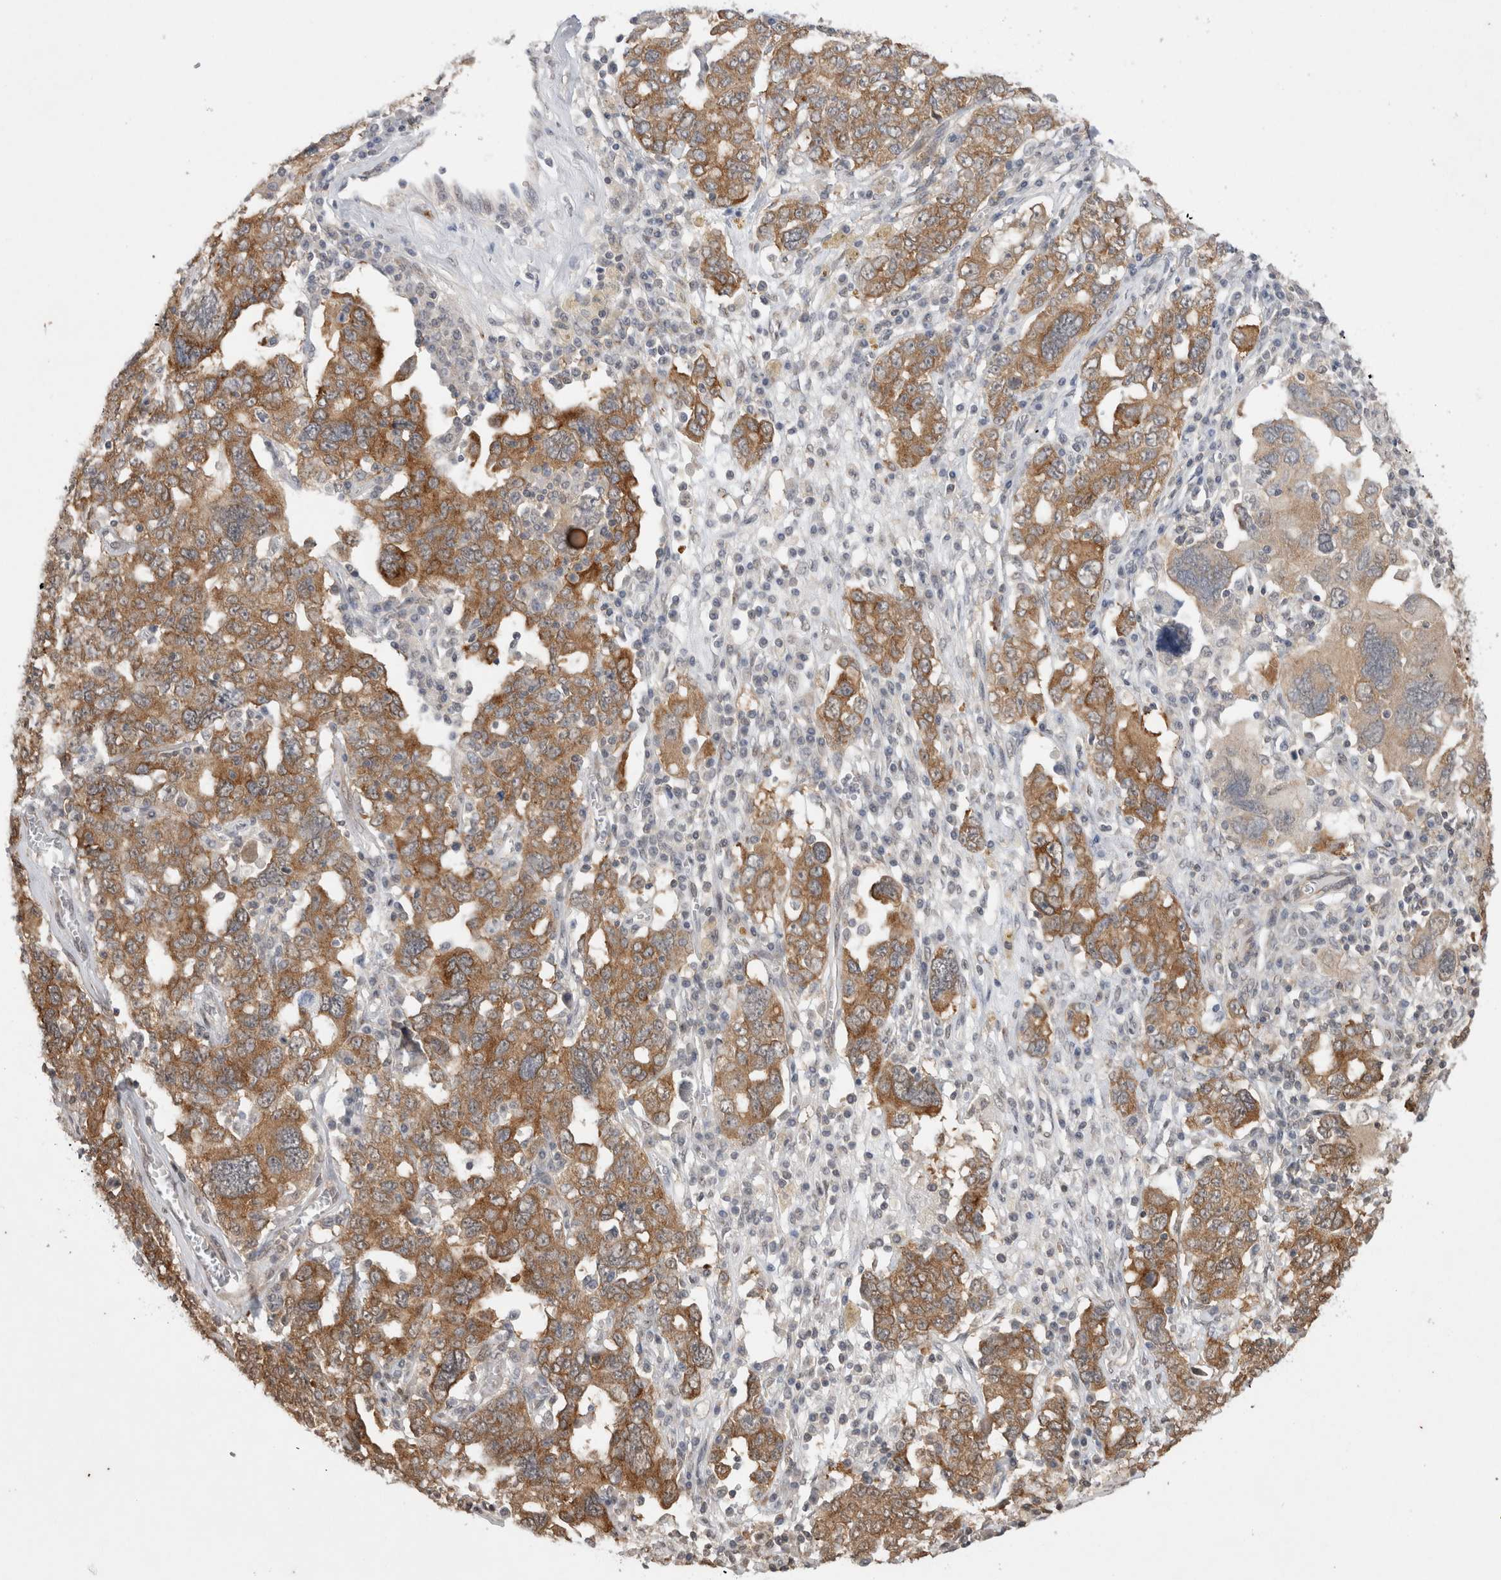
{"staining": {"intensity": "moderate", "quantity": ">75%", "location": "cytoplasmic/membranous"}, "tissue": "ovarian cancer", "cell_type": "Tumor cells", "image_type": "cancer", "snomed": [{"axis": "morphology", "description": "Carcinoma, endometroid"}, {"axis": "topography", "description": "Ovary"}], "caption": "Protein analysis of ovarian cancer (endometroid carcinoma) tissue displays moderate cytoplasmic/membranous staining in approximately >75% of tumor cells.", "gene": "WIPF2", "patient": {"sex": "female", "age": 62}}